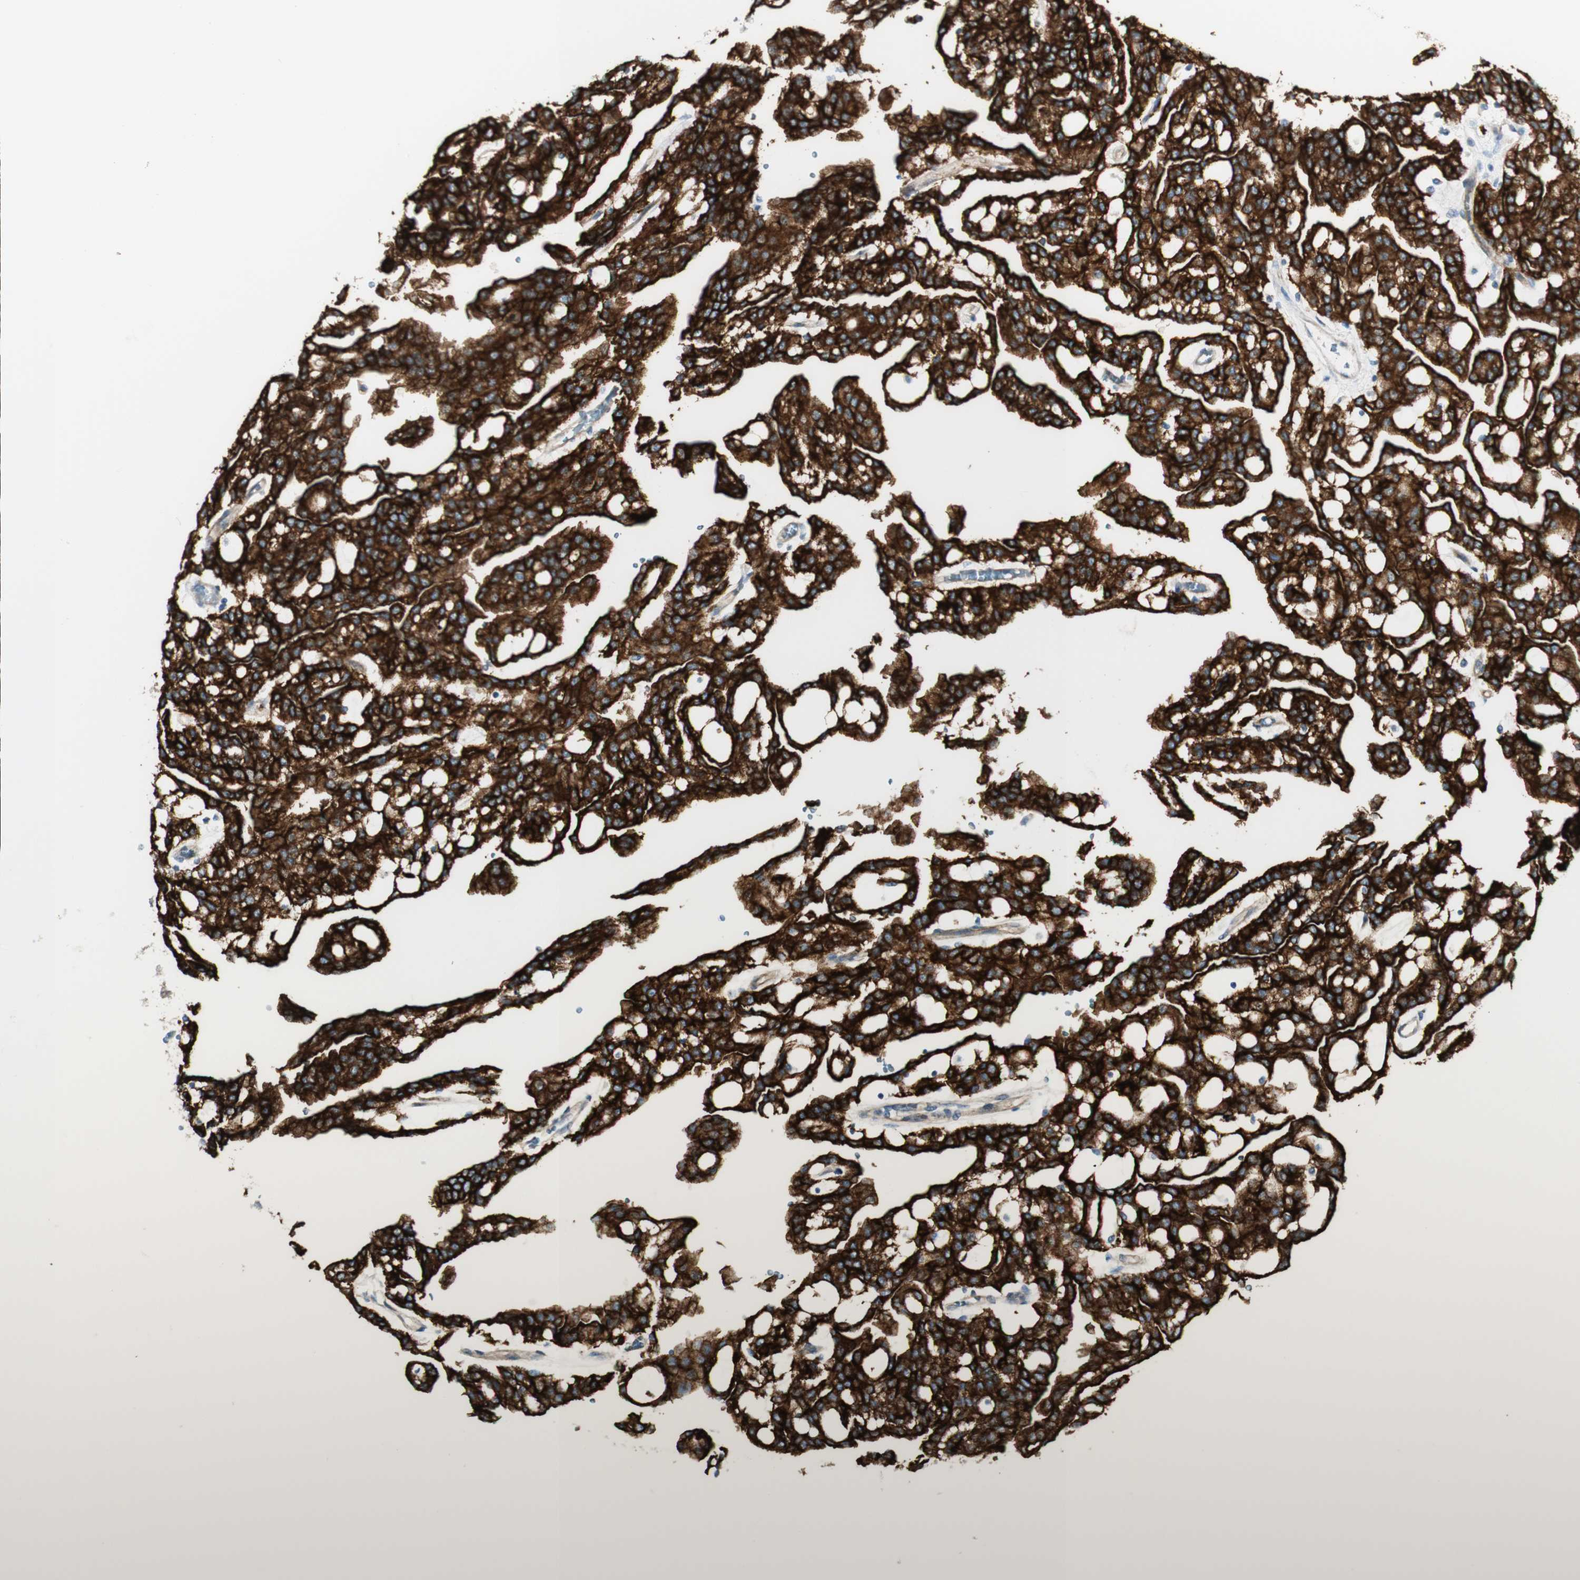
{"staining": {"intensity": "strong", "quantity": ">75%", "location": "cytoplasmic/membranous"}, "tissue": "renal cancer", "cell_type": "Tumor cells", "image_type": "cancer", "snomed": [{"axis": "morphology", "description": "Adenocarcinoma, NOS"}, {"axis": "topography", "description": "Kidney"}], "caption": "Immunohistochemical staining of renal cancer displays high levels of strong cytoplasmic/membranous positivity in approximately >75% of tumor cells. (DAB = brown stain, brightfield microscopy at high magnification).", "gene": "MYO6", "patient": {"sex": "male", "age": 63}}